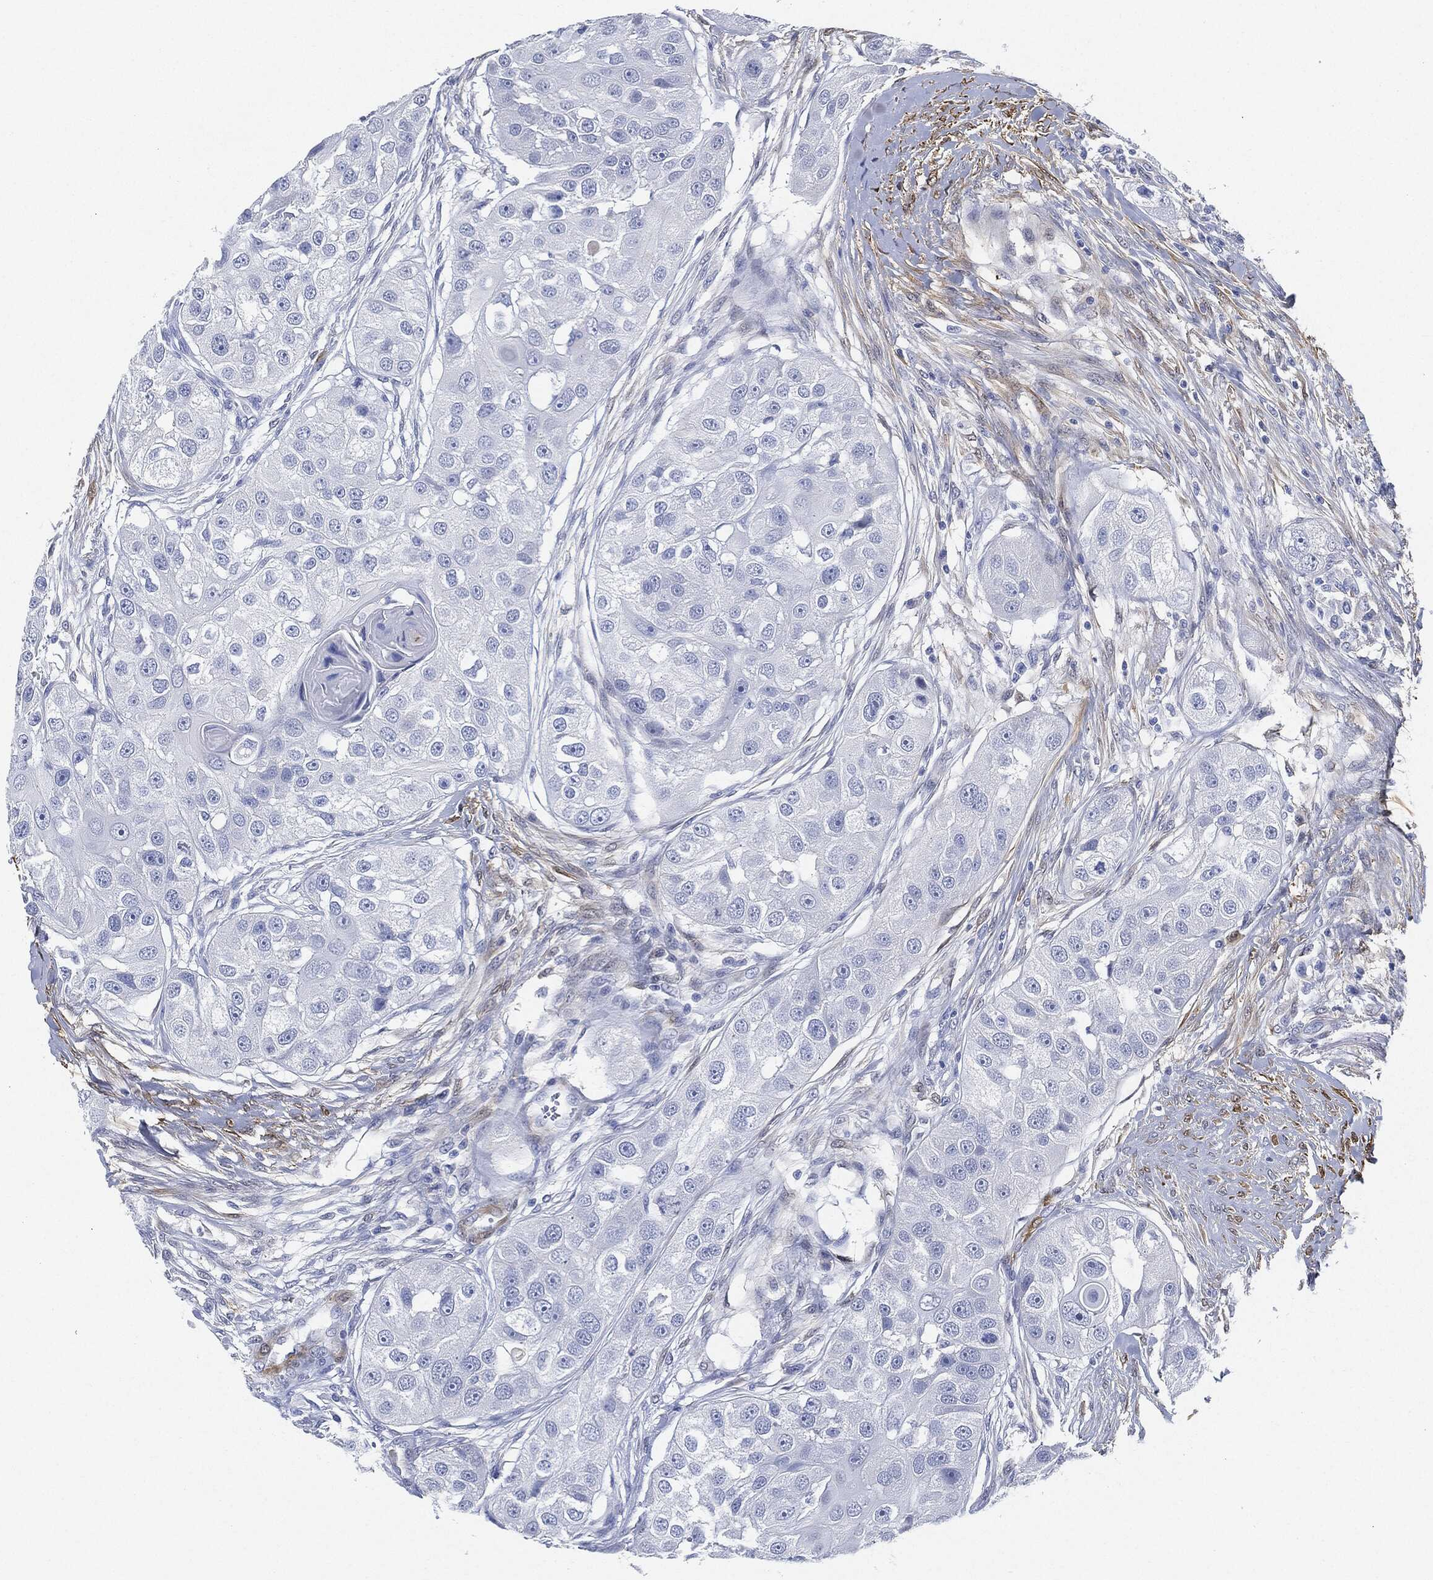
{"staining": {"intensity": "negative", "quantity": "none", "location": "none"}, "tissue": "head and neck cancer", "cell_type": "Tumor cells", "image_type": "cancer", "snomed": [{"axis": "morphology", "description": "Normal tissue, NOS"}, {"axis": "morphology", "description": "Squamous cell carcinoma, NOS"}, {"axis": "topography", "description": "Skeletal muscle"}, {"axis": "topography", "description": "Head-Neck"}], "caption": "DAB immunohistochemical staining of human head and neck squamous cell carcinoma displays no significant expression in tumor cells. (IHC, brightfield microscopy, high magnification).", "gene": "TAGLN", "patient": {"sex": "male", "age": 51}}